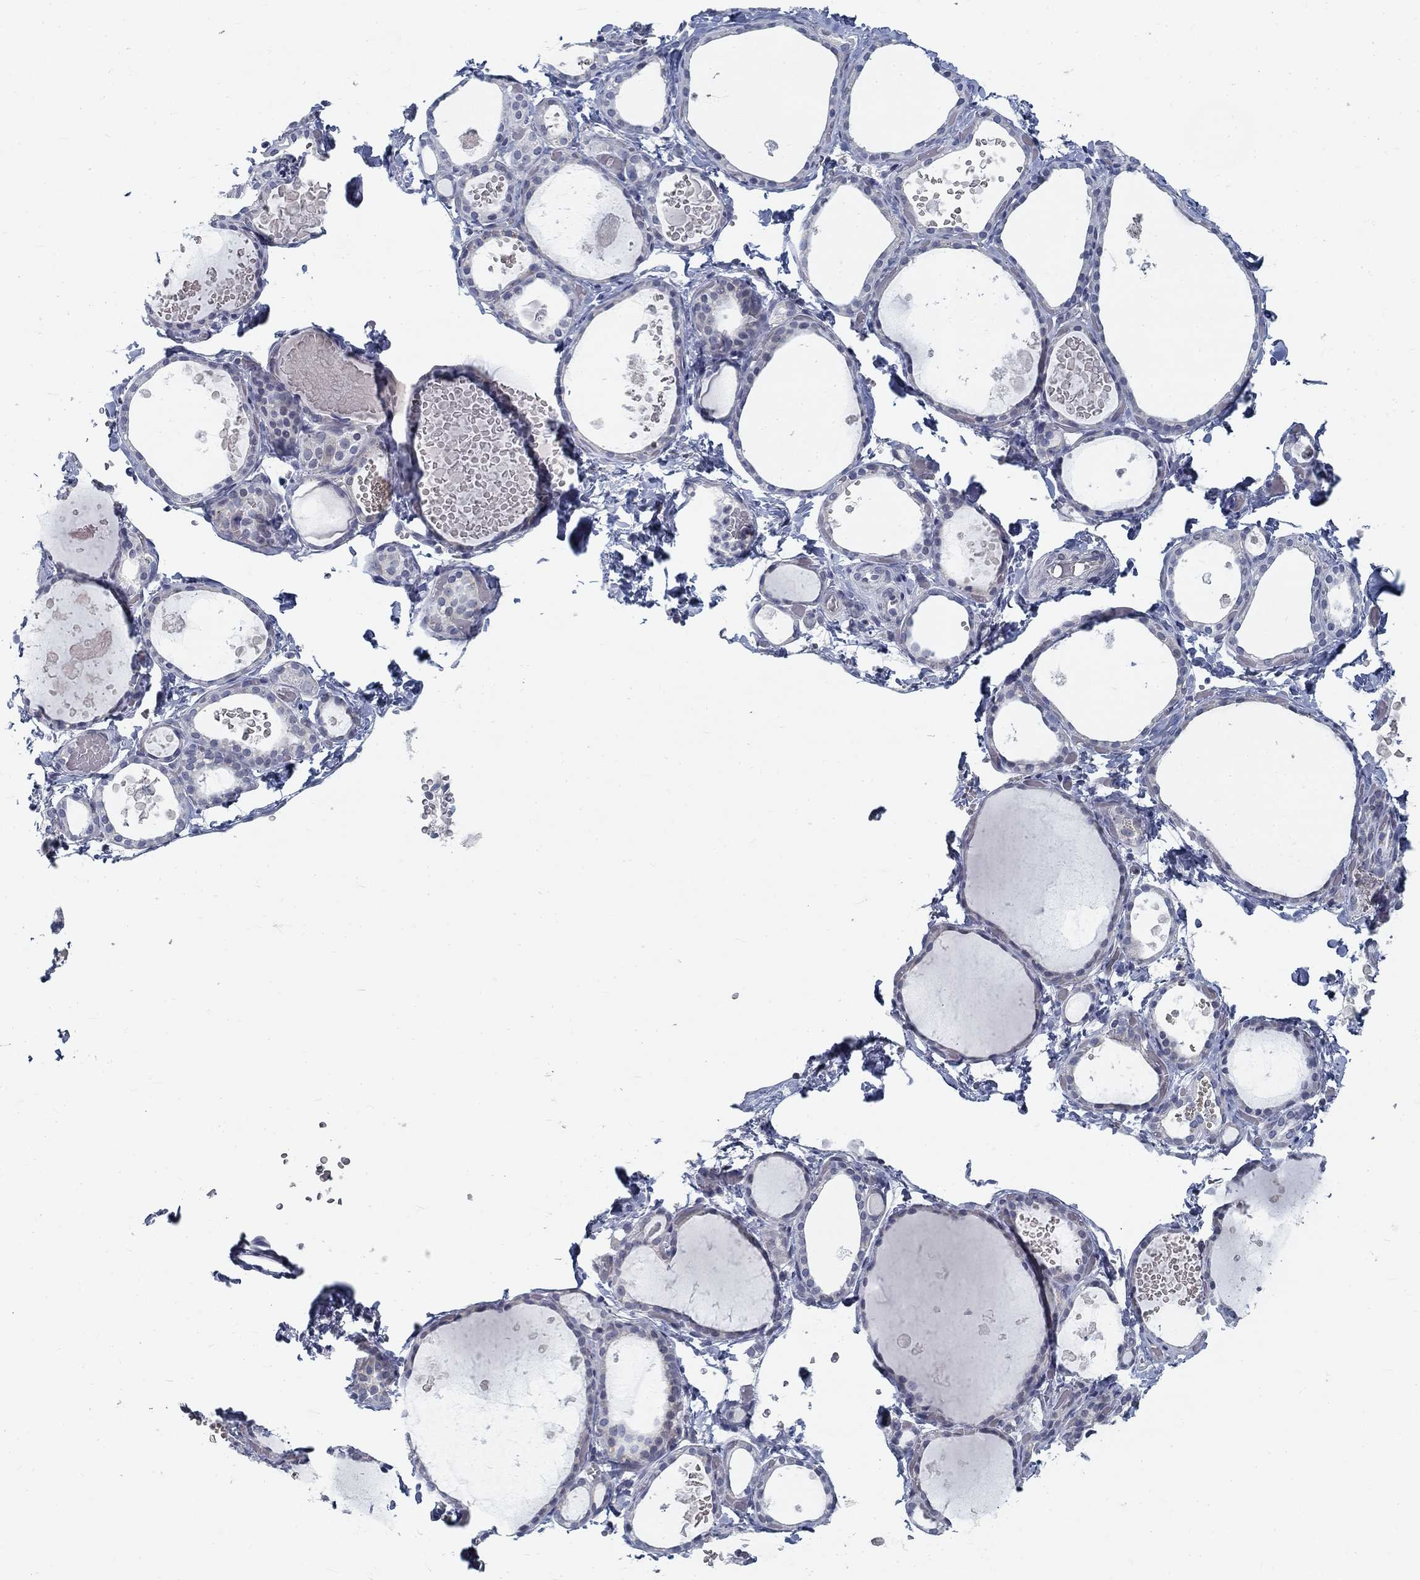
{"staining": {"intensity": "negative", "quantity": "none", "location": "none"}, "tissue": "thyroid gland", "cell_type": "Glandular cells", "image_type": "normal", "snomed": [{"axis": "morphology", "description": "Normal tissue, NOS"}, {"axis": "topography", "description": "Thyroid gland"}], "caption": "IHC histopathology image of normal thyroid gland: thyroid gland stained with DAB (3,3'-diaminobenzidine) reveals no significant protein staining in glandular cells.", "gene": "ATP1A3", "patient": {"sex": "female", "age": 56}}